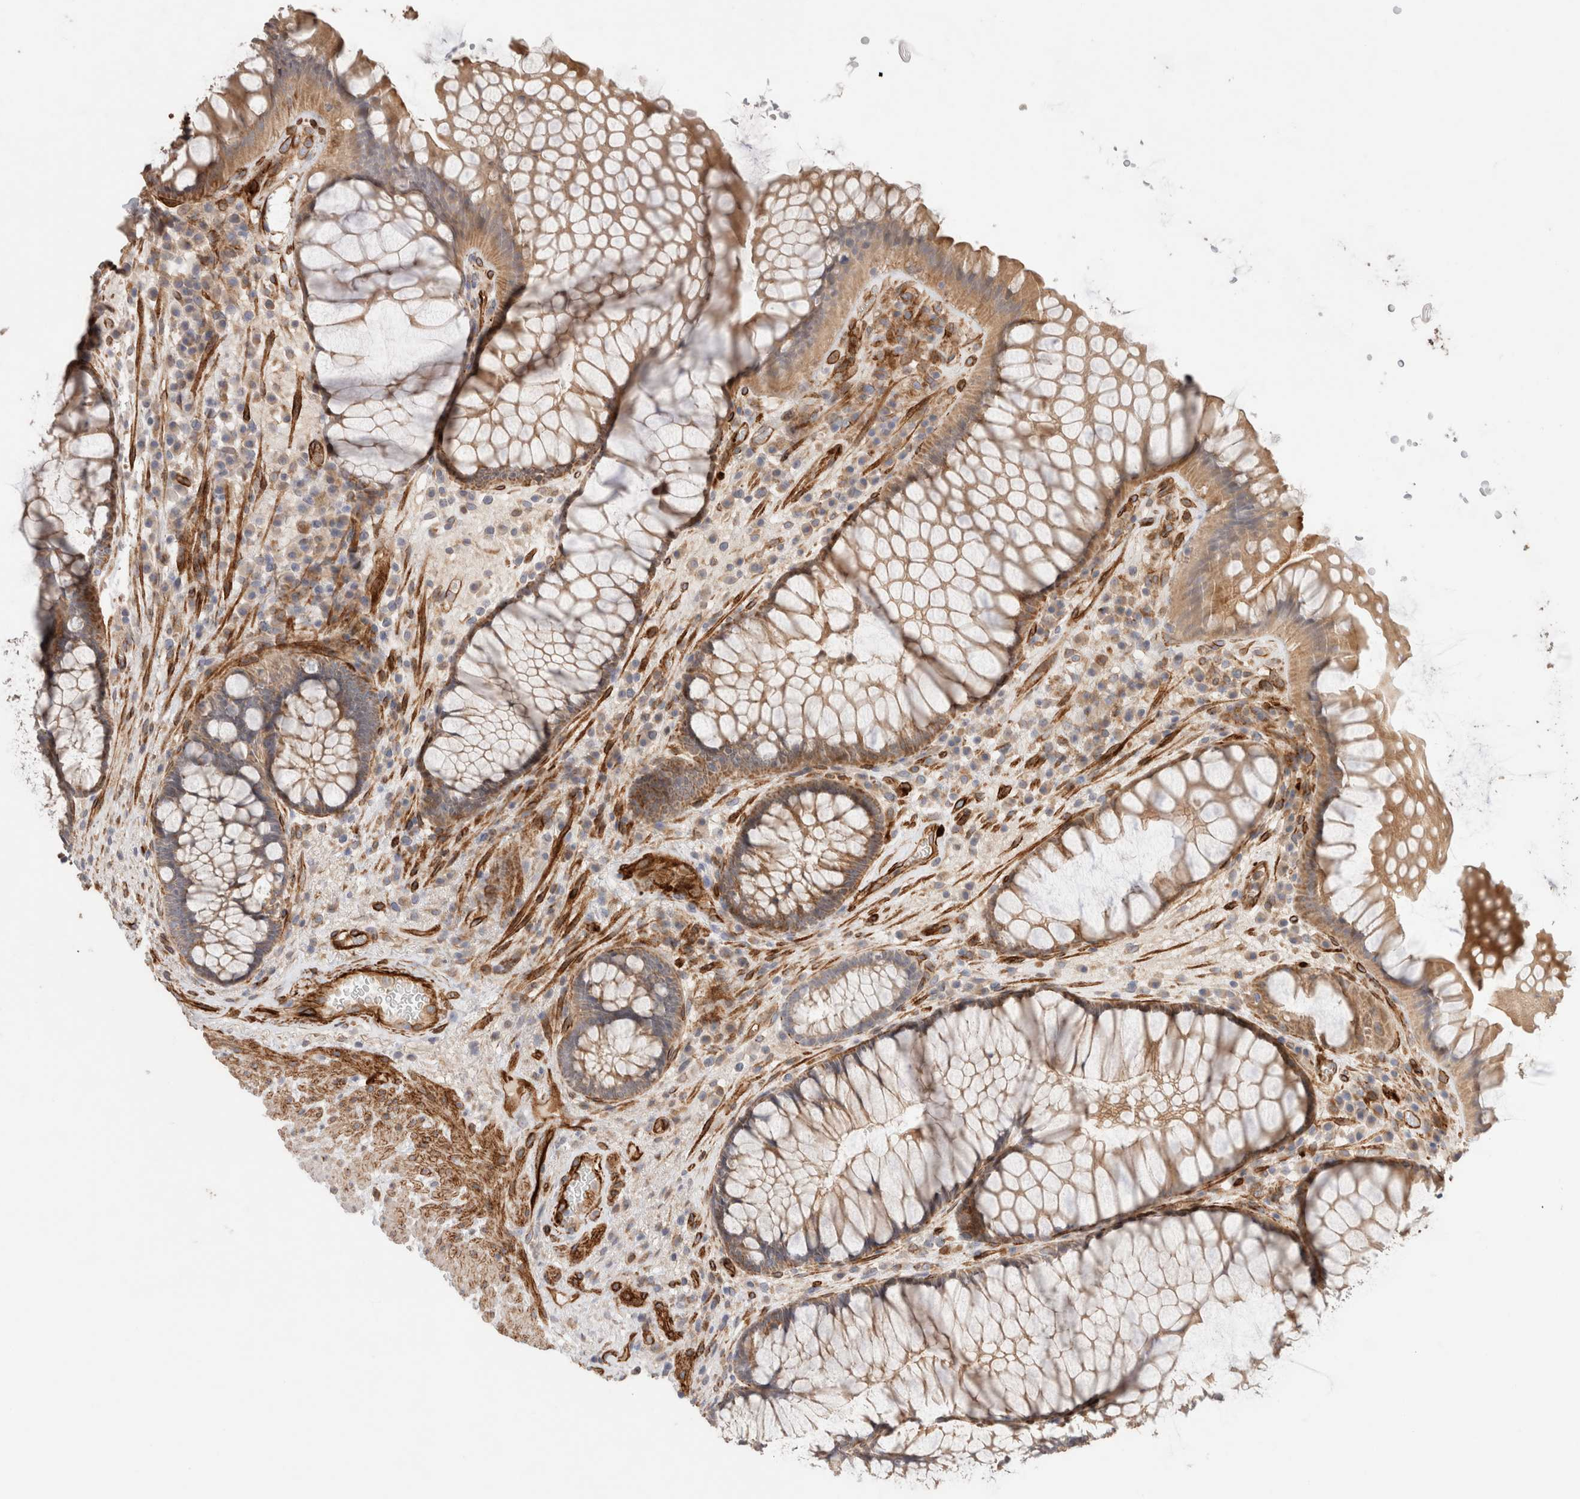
{"staining": {"intensity": "moderate", "quantity": ">75%", "location": "cytoplasmic/membranous"}, "tissue": "rectum", "cell_type": "Glandular cells", "image_type": "normal", "snomed": [{"axis": "morphology", "description": "Normal tissue, NOS"}, {"axis": "topography", "description": "Rectum"}], "caption": "Protein expression analysis of benign human rectum reveals moderate cytoplasmic/membranous expression in about >75% of glandular cells.", "gene": "RAB32", "patient": {"sex": "male", "age": 51}}